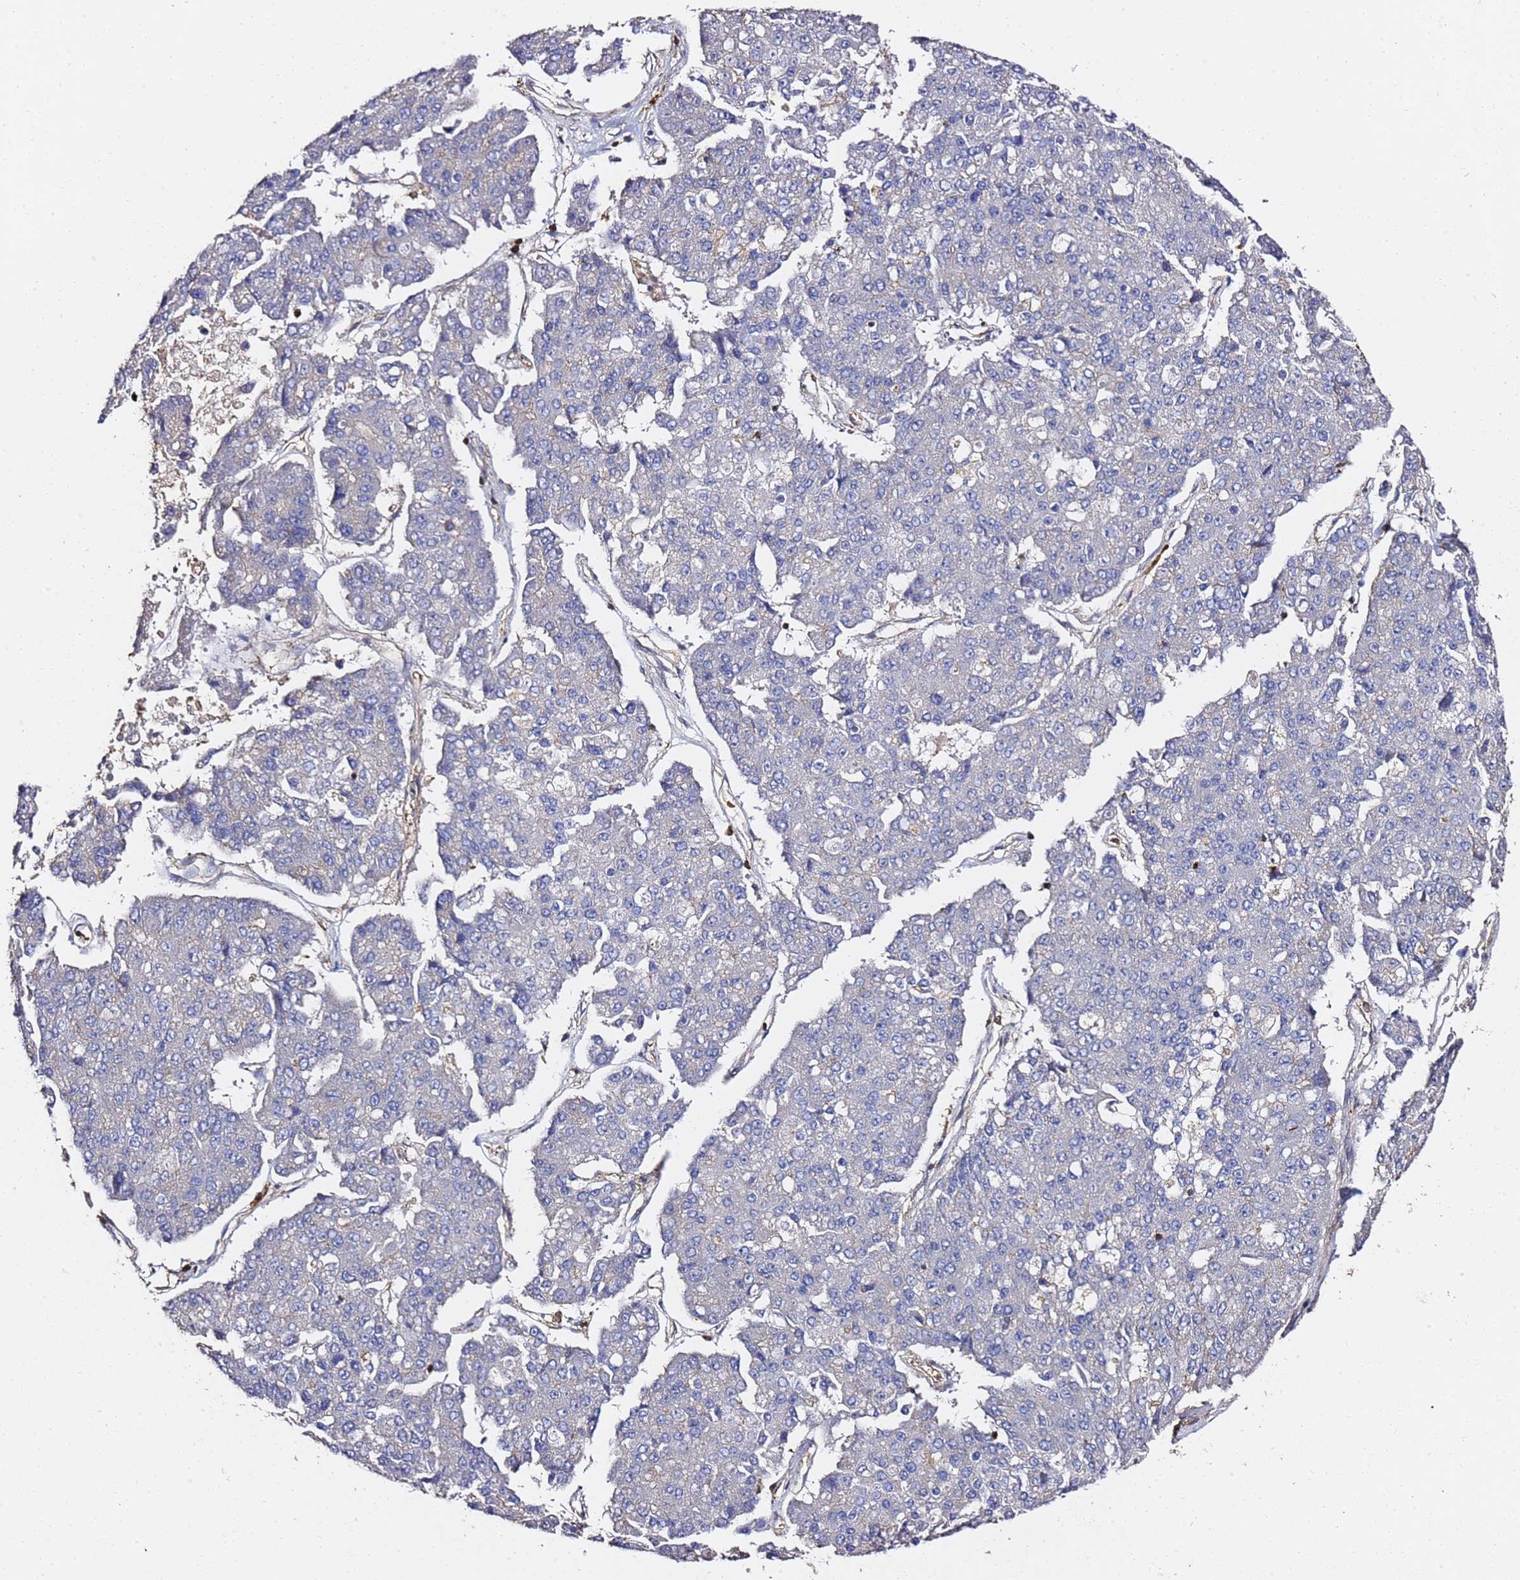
{"staining": {"intensity": "negative", "quantity": "none", "location": "none"}, "tissue": "pancreatic cancer", "cell_type": "Tumor cells", "image_type": "cancer", "snomed": [{"axis": "morphology", "description": "Adenocarcinoma, NOS"}, {"axis": "topography", "description": "Pancreas"}], "caption": "Tumor cells show no significant protein staining in pancreatic cancer.", "gene": "ZFP36L2", "patient": {"sex": "male", "age": 50}}